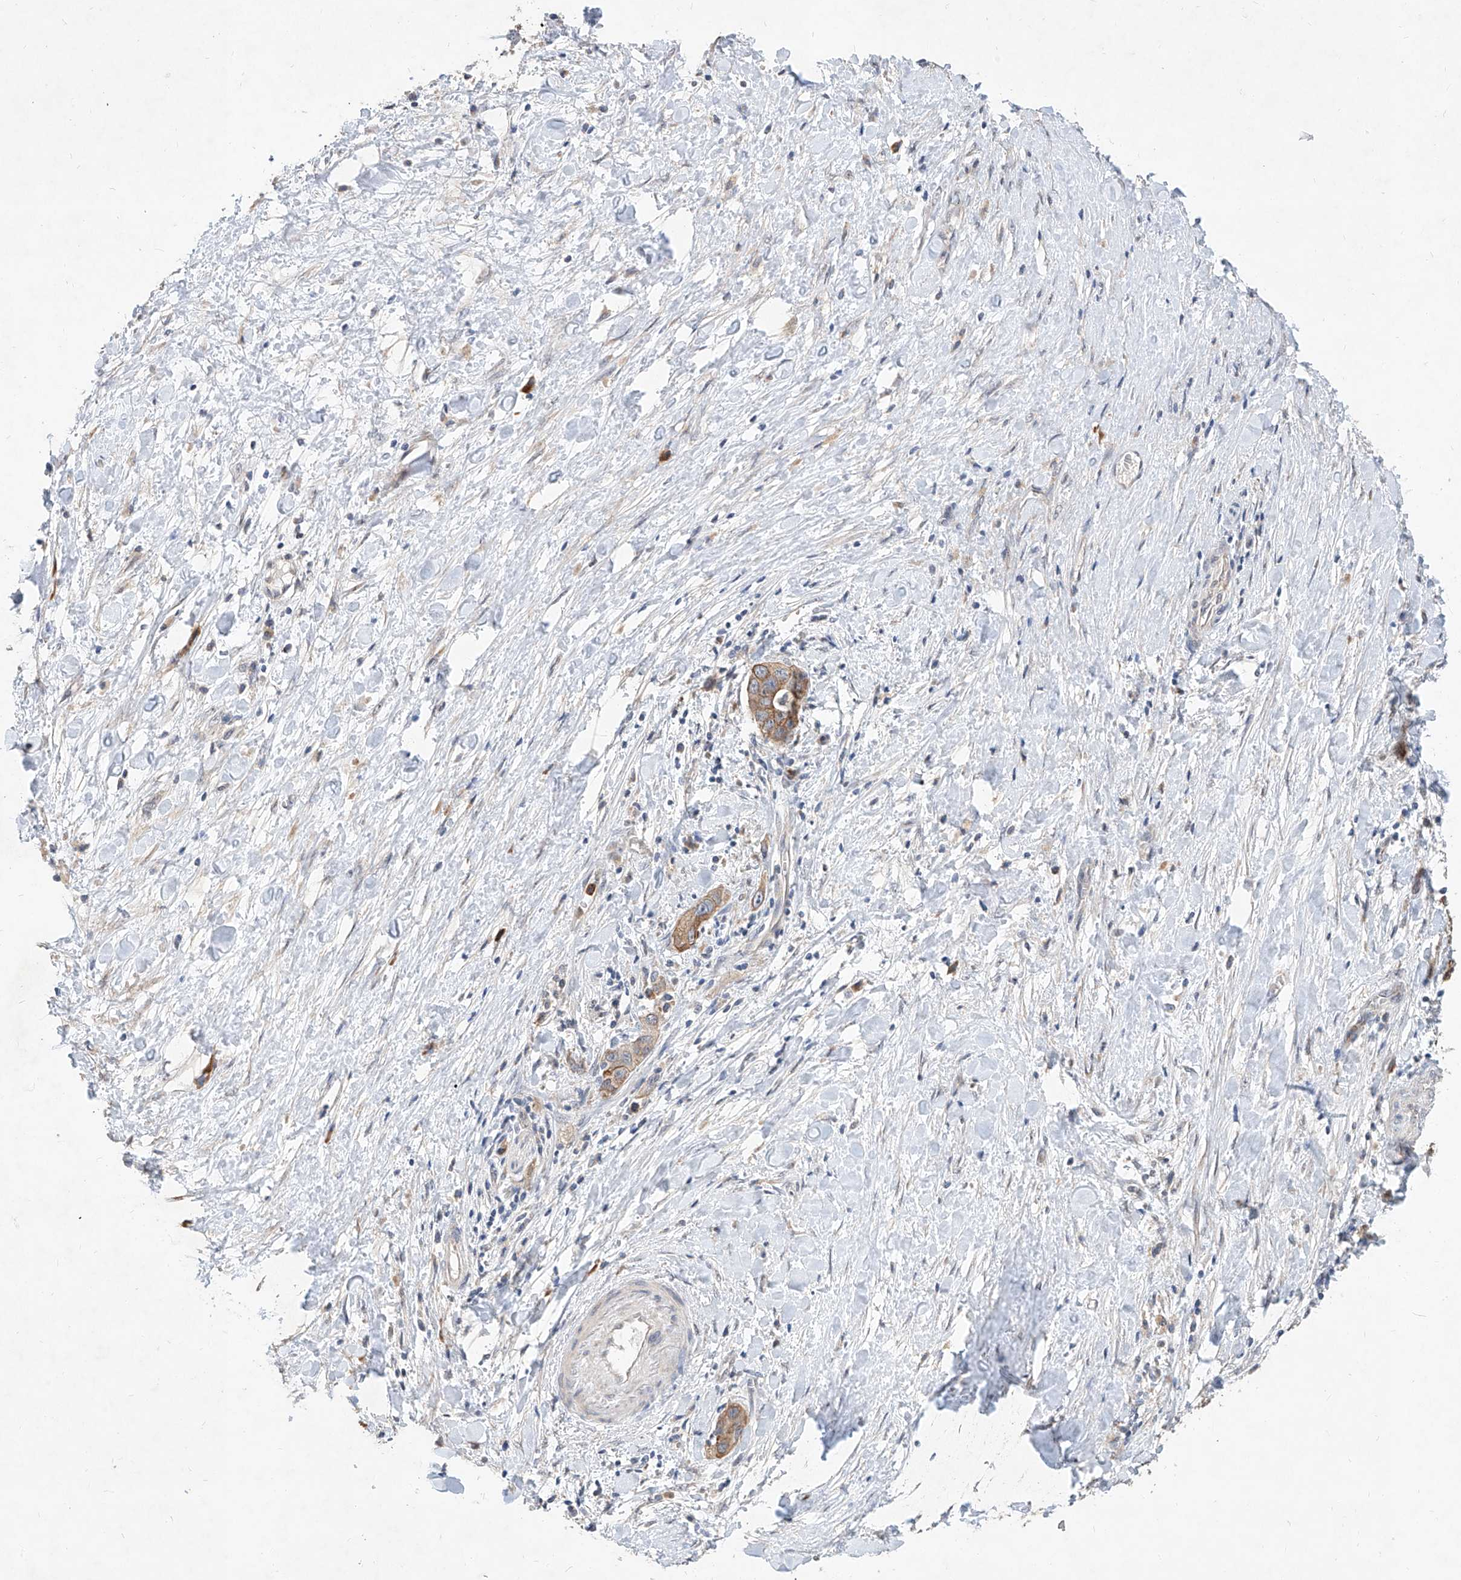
{"staining": {"intensity": "moderate", "quantity": ">75%", "location": "cytoplasmic/membranous"}, "tissue": "liver cancer", "cell_type": "Tumor cells", "image_type": "cancer", "snomed": [{"axis": "morphology", "description": "Cholangiocarcinoma"}, {"axis": "topography", "description": "Liver"}], "caption": "Cholangiocarcinoma (liver) stained with immunohistochemistry reveals moderate cytoplasmic/membranous expression in approximately >75% of tumor cells.", "gene": "MFSD4B", "patient": {"sex": "female", "age": 52}}